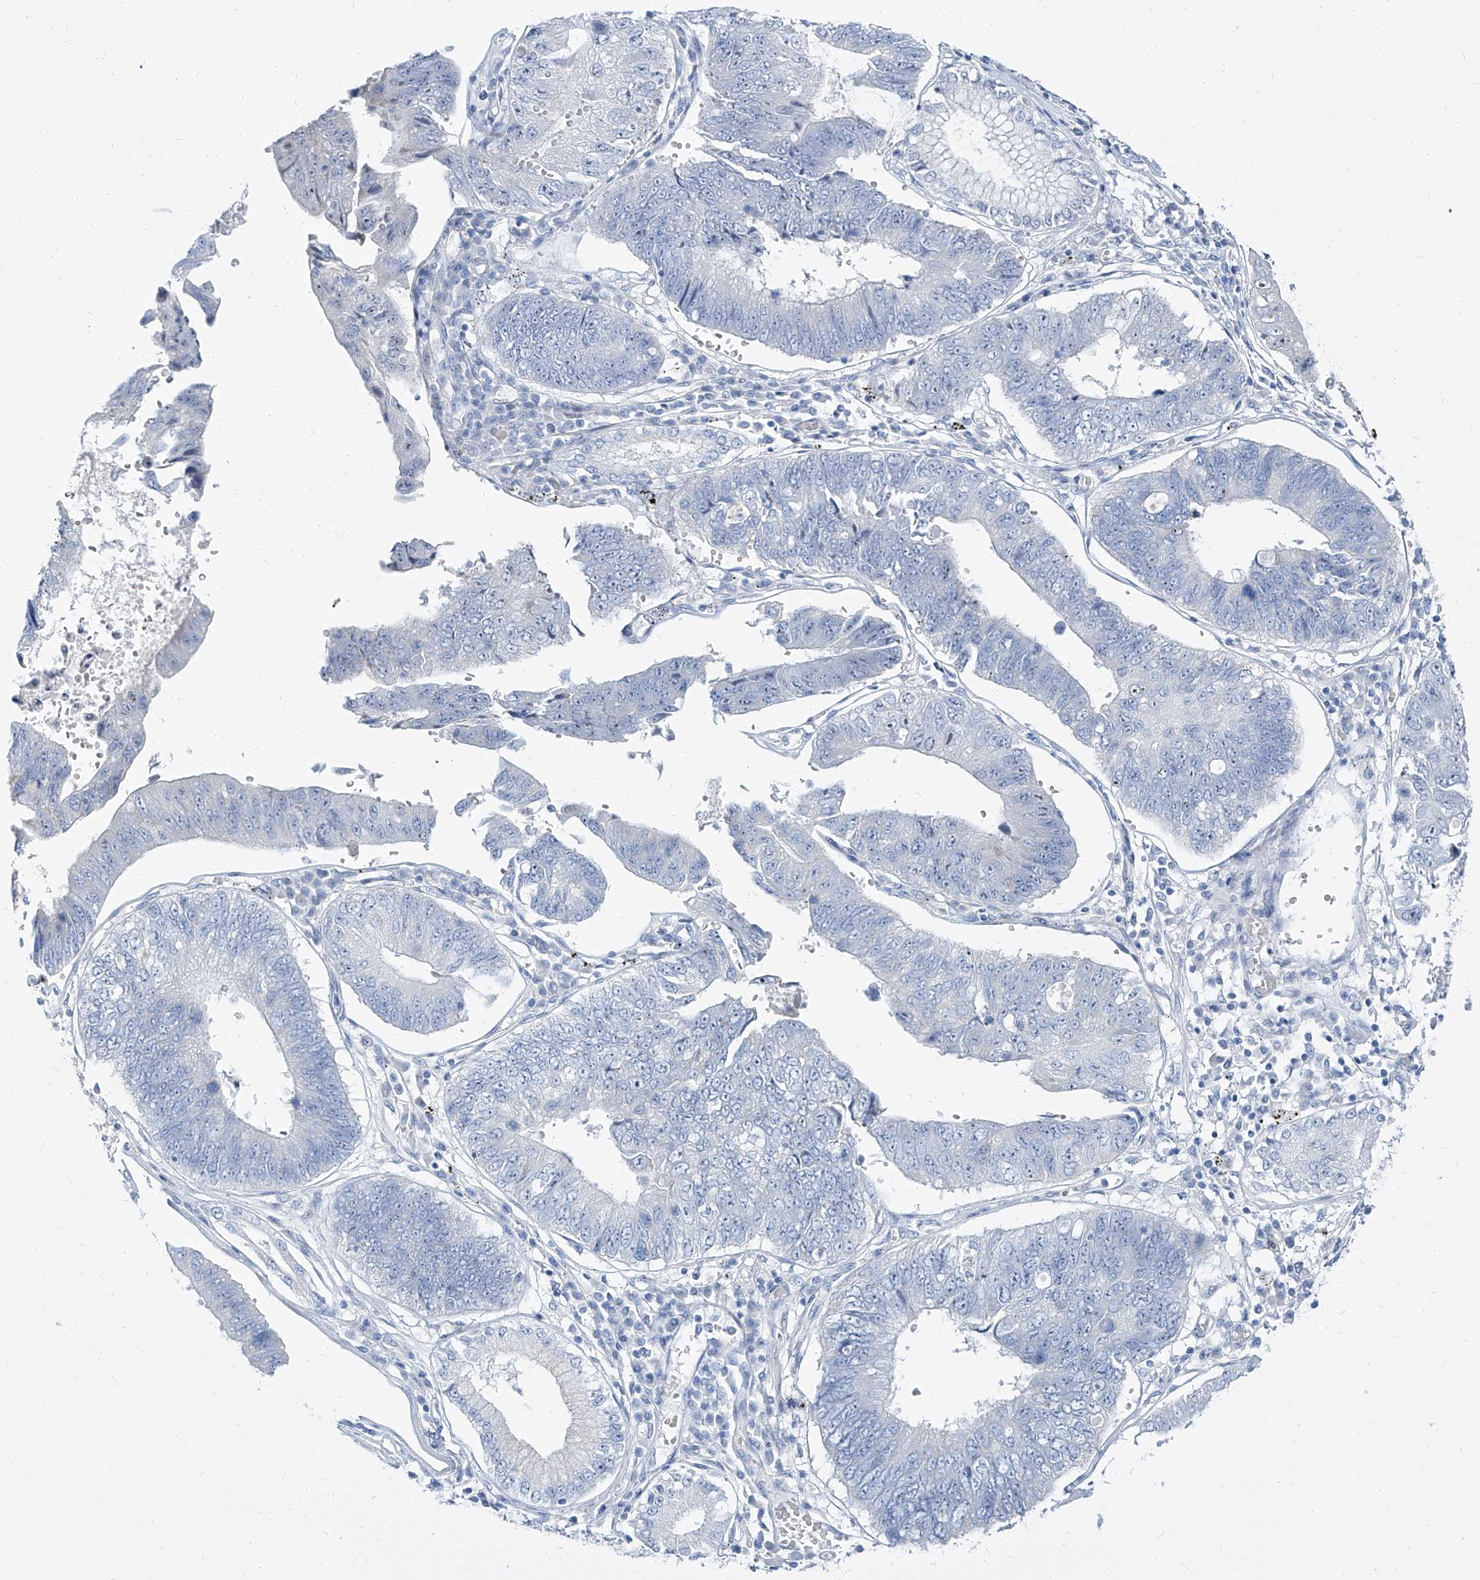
{"staining": {"intensity": "negative", "quantity": "none", "location": "none"}, "tissue": "stomach cancer", "cell_type": "Tumor cells", "image_type": "cancer", "snomed": [{"axis": "morphology", "description": "Adenocarcinoma, NOS"}, {"axis": "topography", "description": "Stomach"}], "caption": "A histopathology image of human stomach cancer (adenocarcinoma) is negative for staining in tumor cells.", "gene": "TXLNB", "patient": {"sex": "male", "age": 59}}